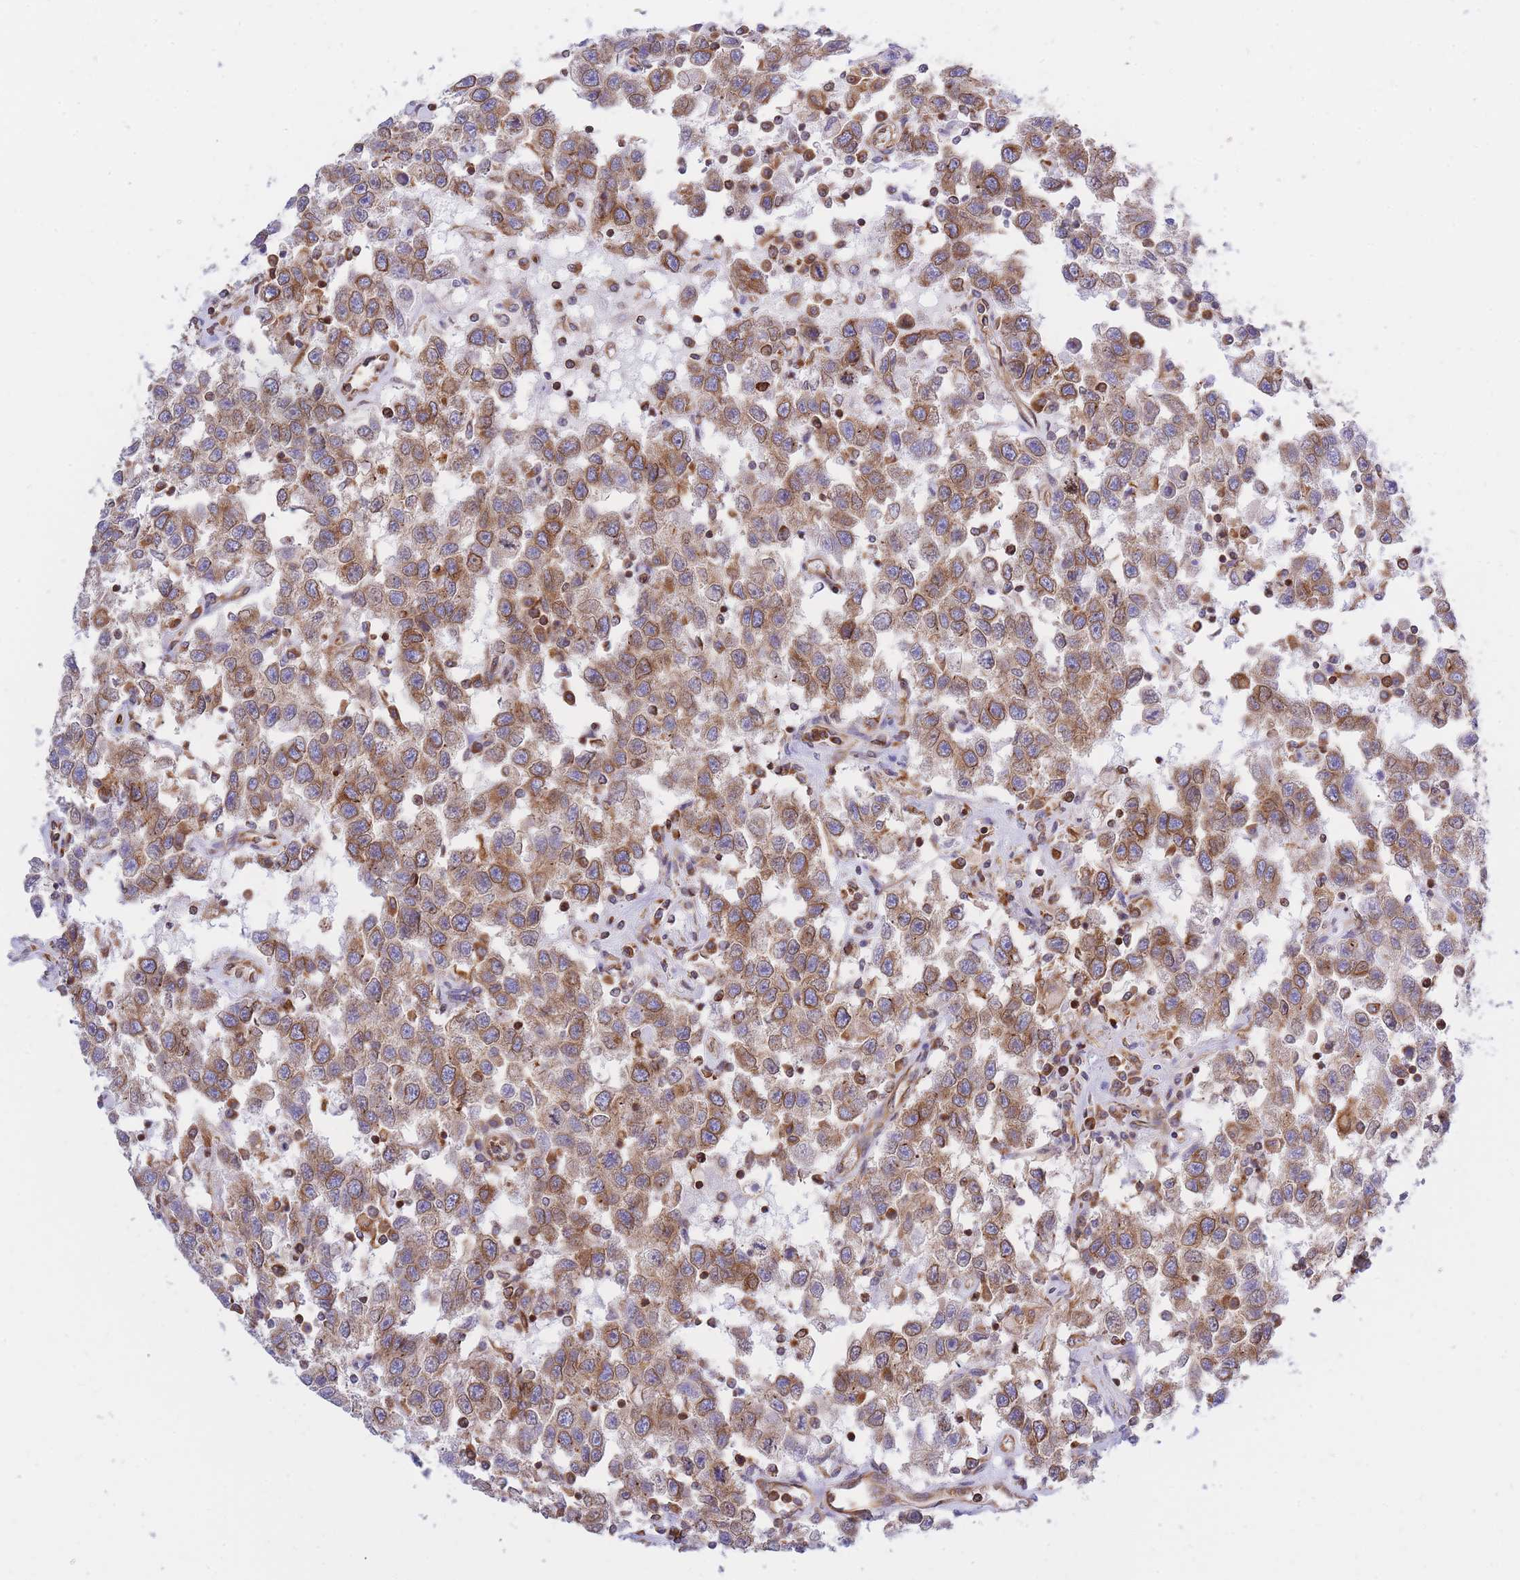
{"staining": {"intensity": "moderate", "quantity": ">75%", "location": "cytoplasmic/membranous"}, "tissue": "testis cancer", "cell_type": "Tumor cells", "image_type": "cancer", "snomed": [{"axis": "morphology", "description": "Seminoma, NOS"}, {"axis": "topography", "description": "Testis"}], "caption": "Immunohistochemistry staining of testis cancer (seminoma), which demonstrates medium levels of moderate cytoplasmic/membranous staining in about >75% of tumor cells indicating moderate cytoplasmic/membranous protein staining. The staining was performed using DAB (brown) for protein detection and nuclei were counterstained in hematoxylin (blue).", "gene": "REM1", "patient": {"sex": "male", "age": 41}}